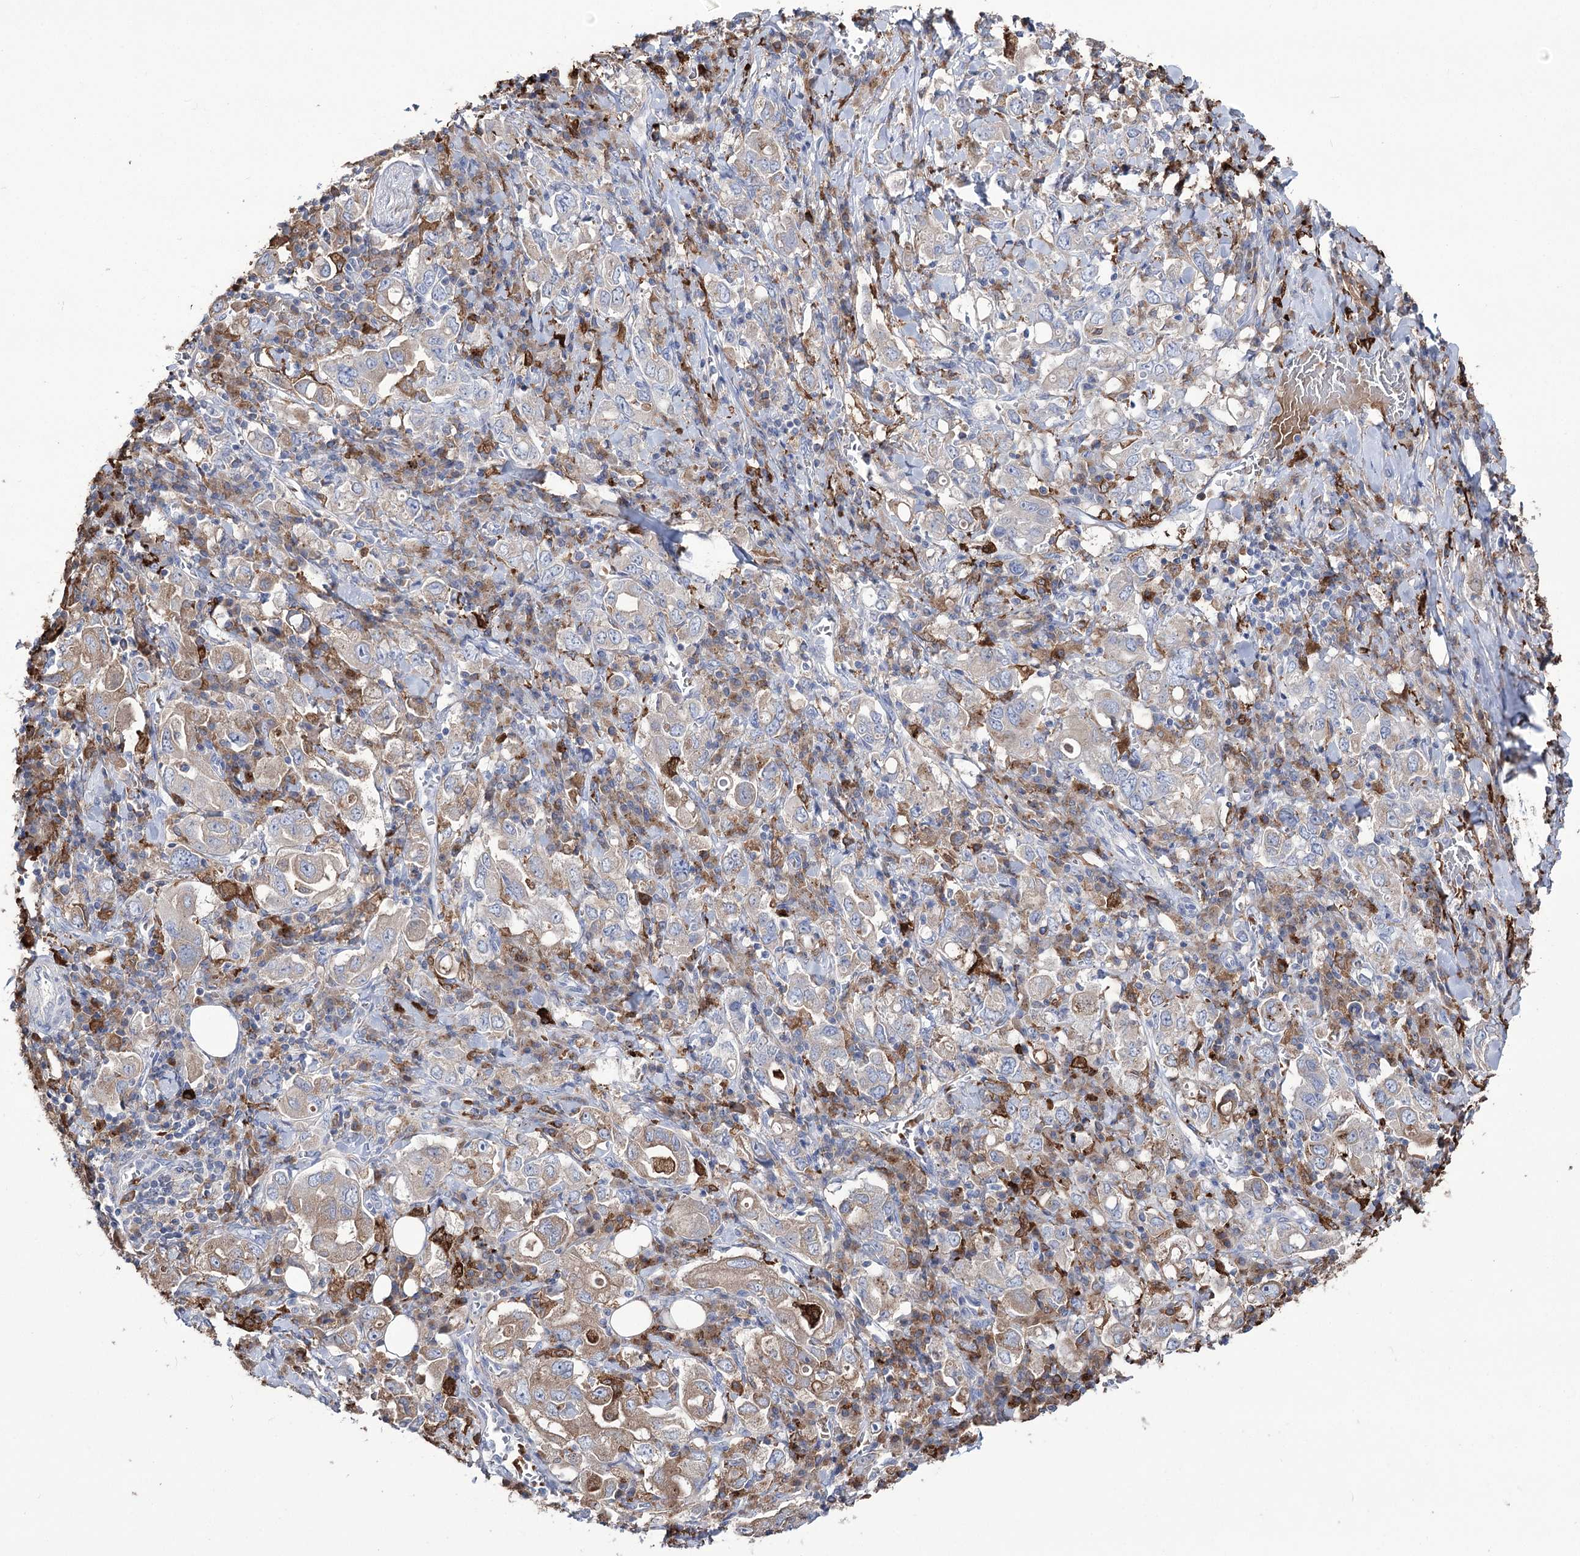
{"staining": {"intensity": "weak", "quantity": "25%-75%", "location": "cytoplasmic/membranous"}, "tissue": "stomach cancer", "cell_type": "Tumor cells", "image_type": "cancer", "snomed": [{"axis": "morphology", "description": "Adenocarcinoma, NOS"}, {"axis": "topography", "description": "Stomach, upper"}], "caption": "Immunohistochemistry image of neoplastic tissue: human stomach cancer (adenocarcinoma) stained using immunohistochemistry shows low levels of weak protein expression localized specifically in the cytoplasmic/membranous of tumor cells, appearing as a cytoplasmic/membranous brown color.", "gene": "ZNF622", "patient": {"sex": "male", "age": 62}}